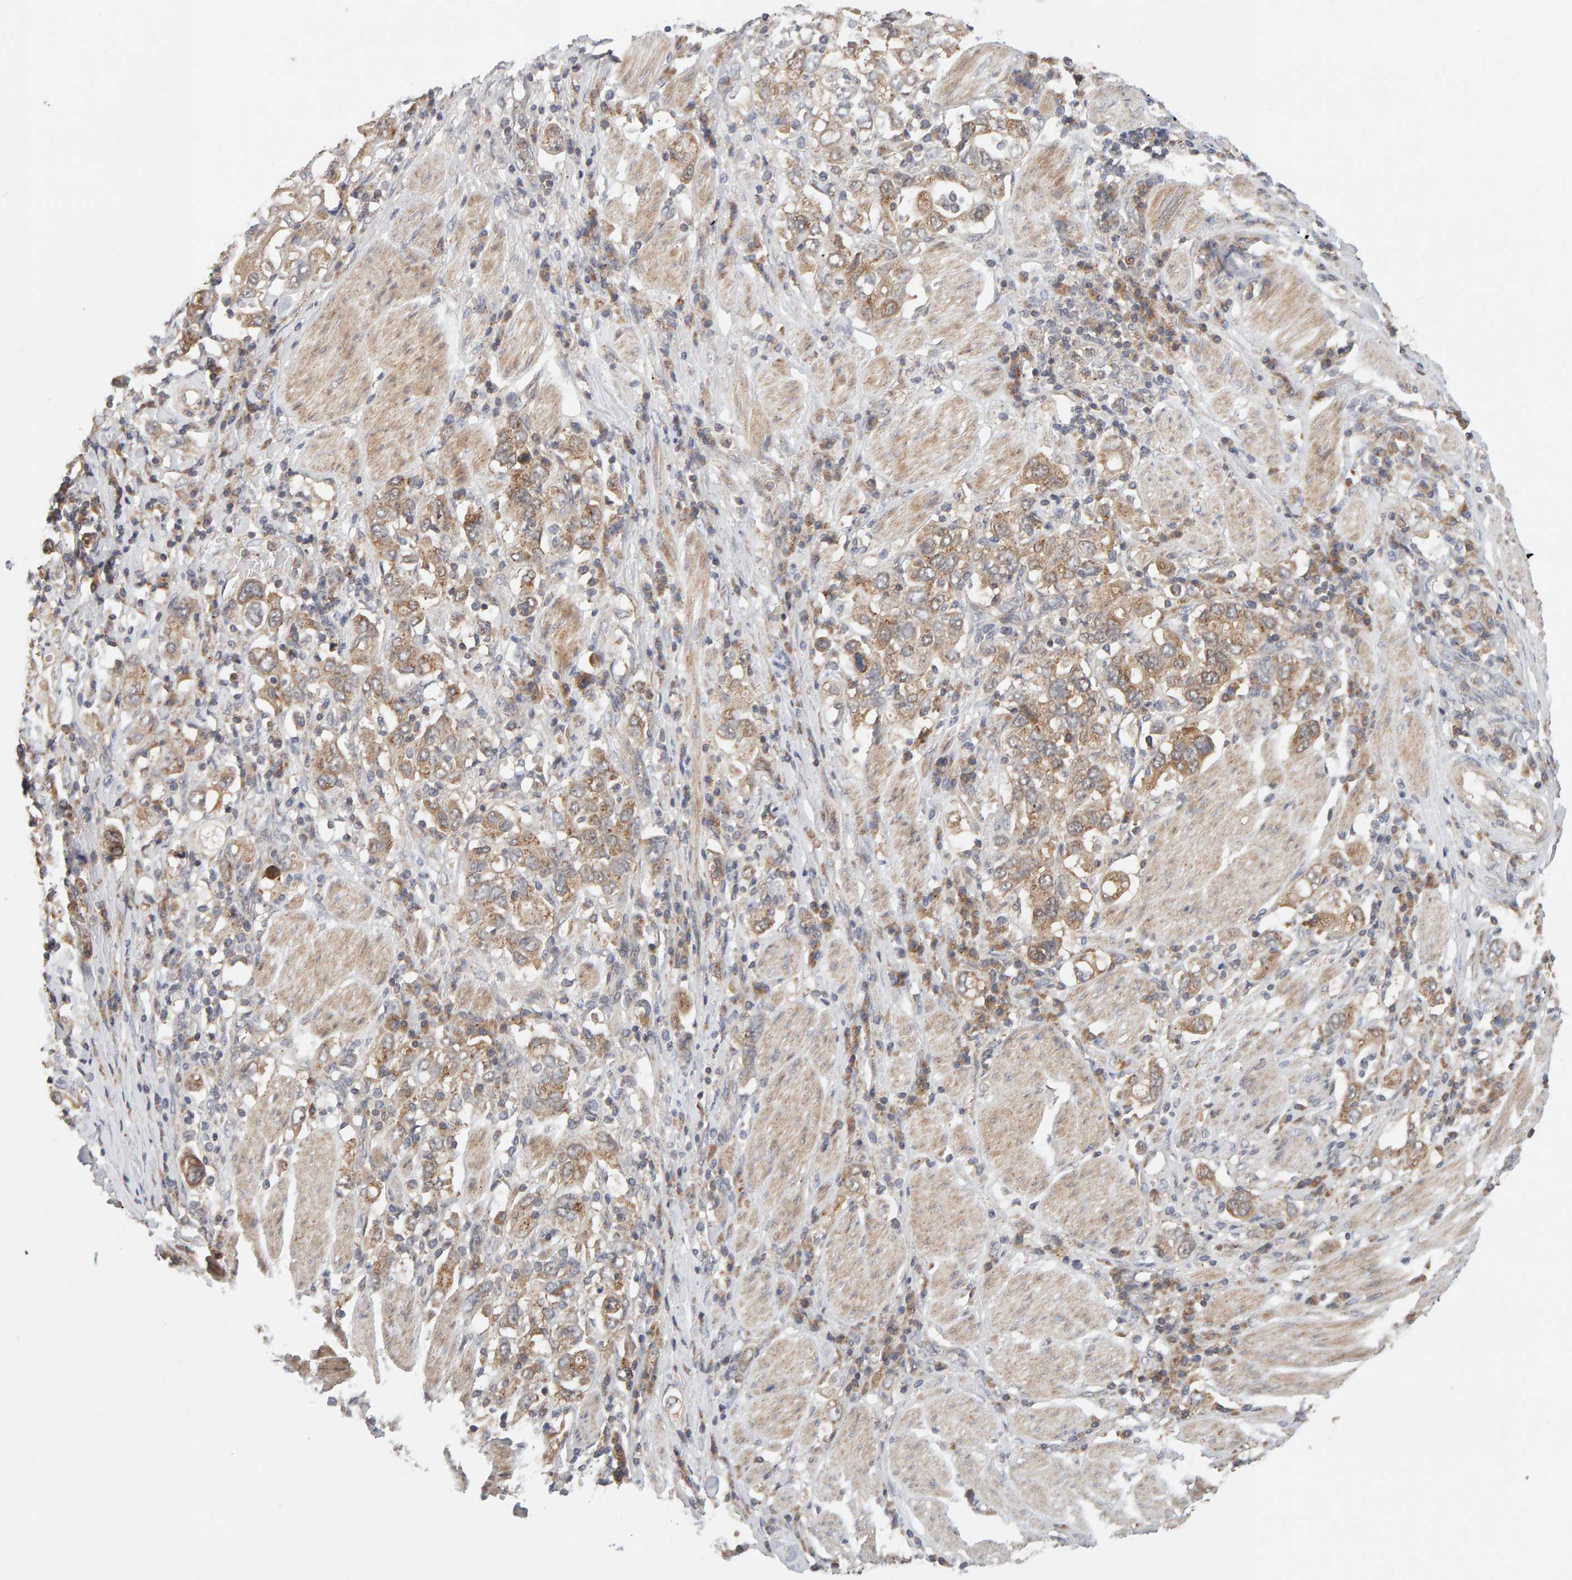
{"staining": {"intensity": "moderate", "quantity": "25%-75%", "location": "cytoplasmic/membranous"}, "tissue": "stomach cancer", "cell_type": "Tumor cells", "image_type": "cancer", "snomed": [{"axis": "morphology", "description": "Adenocarcinoma, NOS"}, {"axis": "topography", "description": "Stomach, upper"}], "caption": "Immunohistochemistry (IHC) (DAB (3,3'-diaminobenzidine)) staining of human stomach adenocarcinoma reveals moderate cytoplasmic/membranous protein positivity in approximately 25%-75% of tumor cells.", "gene": "DNAJC7", "patient": {"sex": "male", "age": 62}}